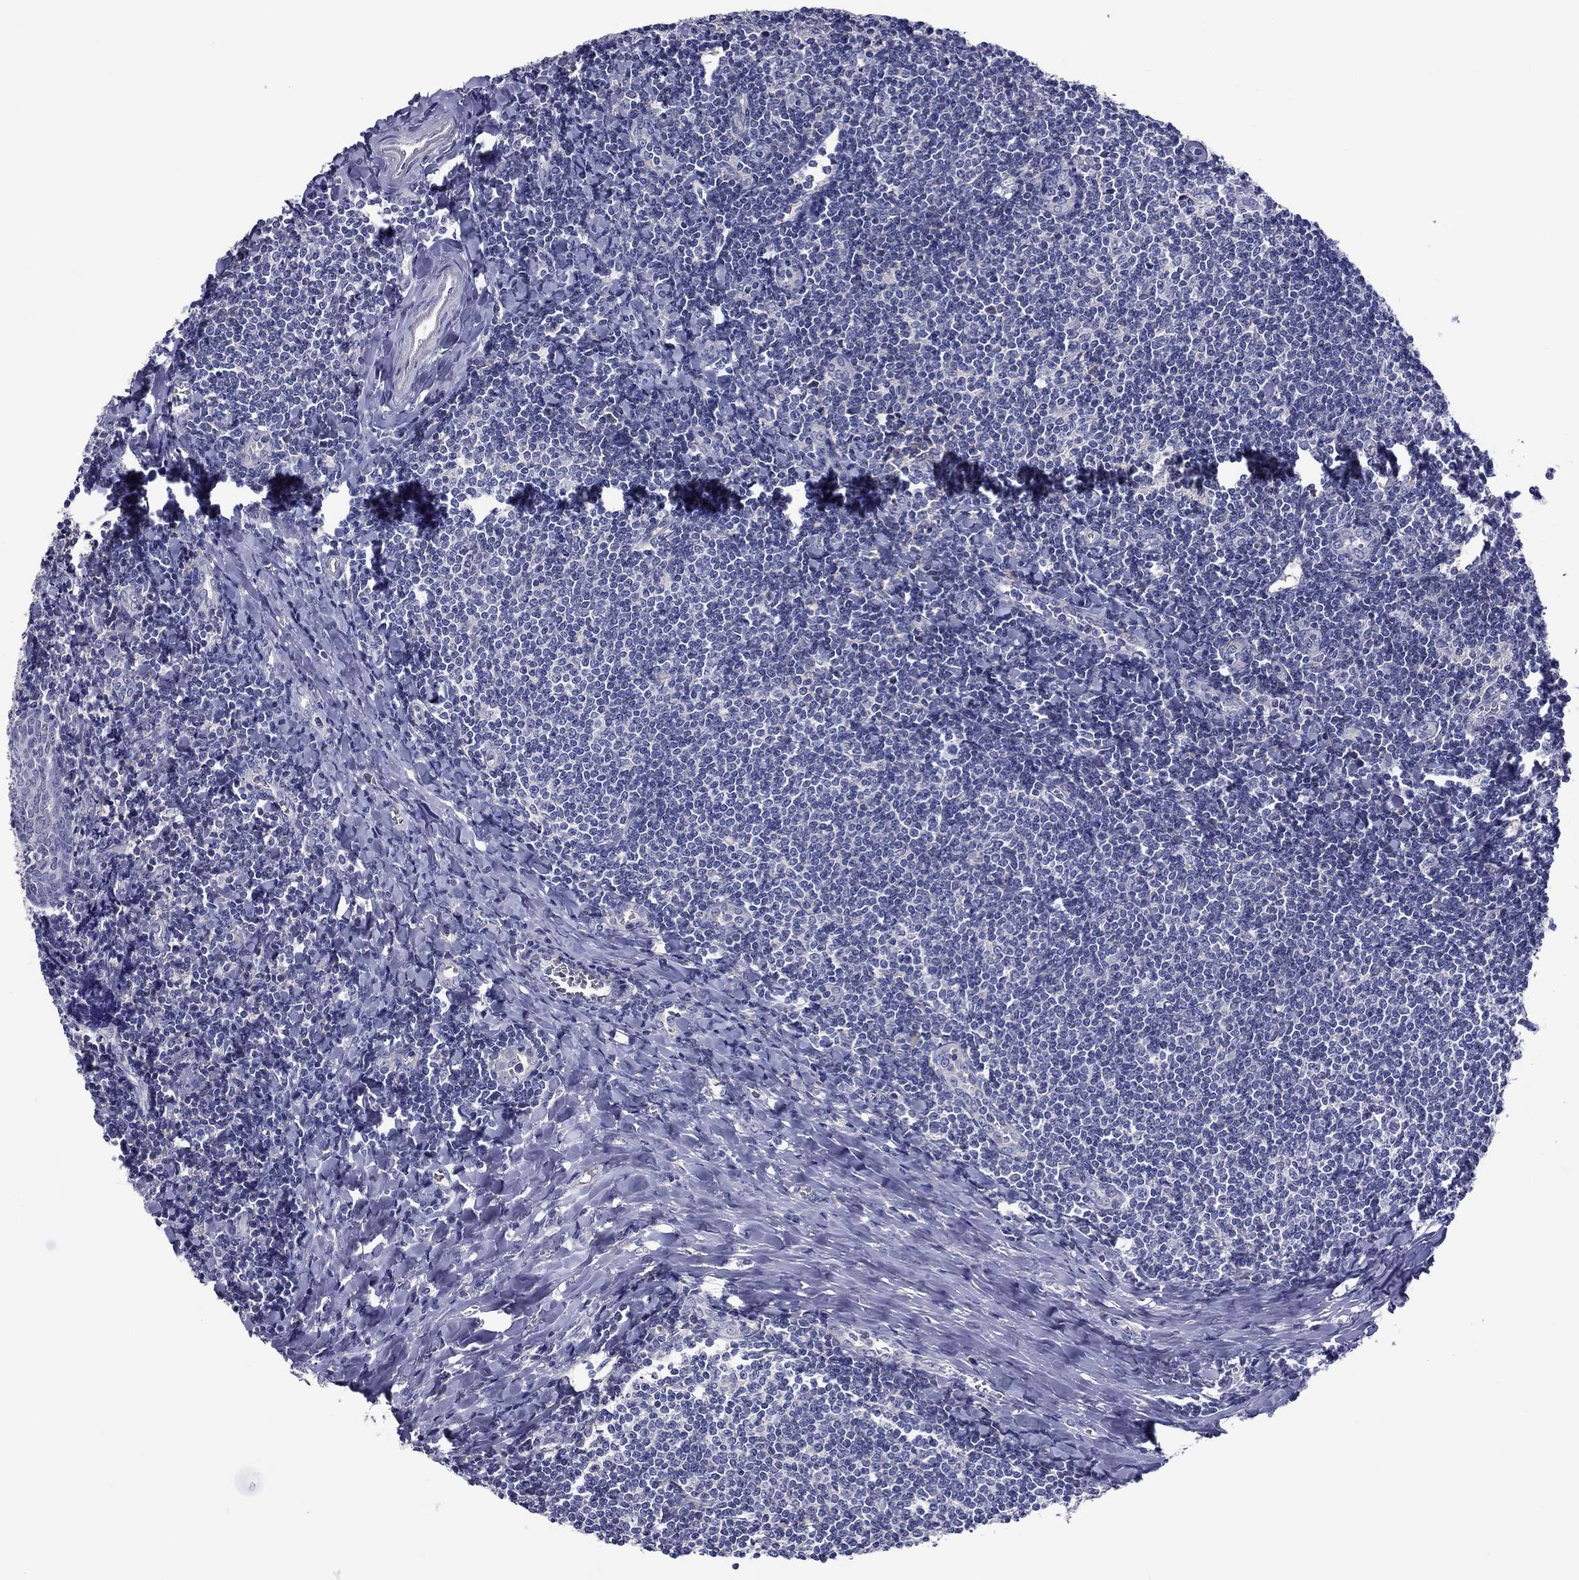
{"staining": {"intensity": "negative", "quantity": "none", "location": "none"}, "tissue": "tonsil", "cell_type": "Germinal center cells", "image_type": "normal", "snomed": [{"axis": "morphology", "description": "Normal tissue, NOS"}, {"axis": "topography", "description": "Tonsil"}], "caption": "Immunohistochemical staining of benign human tonsil reveals no significant positivity in germinal center cells.", "gene": "CNDP1", "patient": {"sex": "female", "age": 12}}